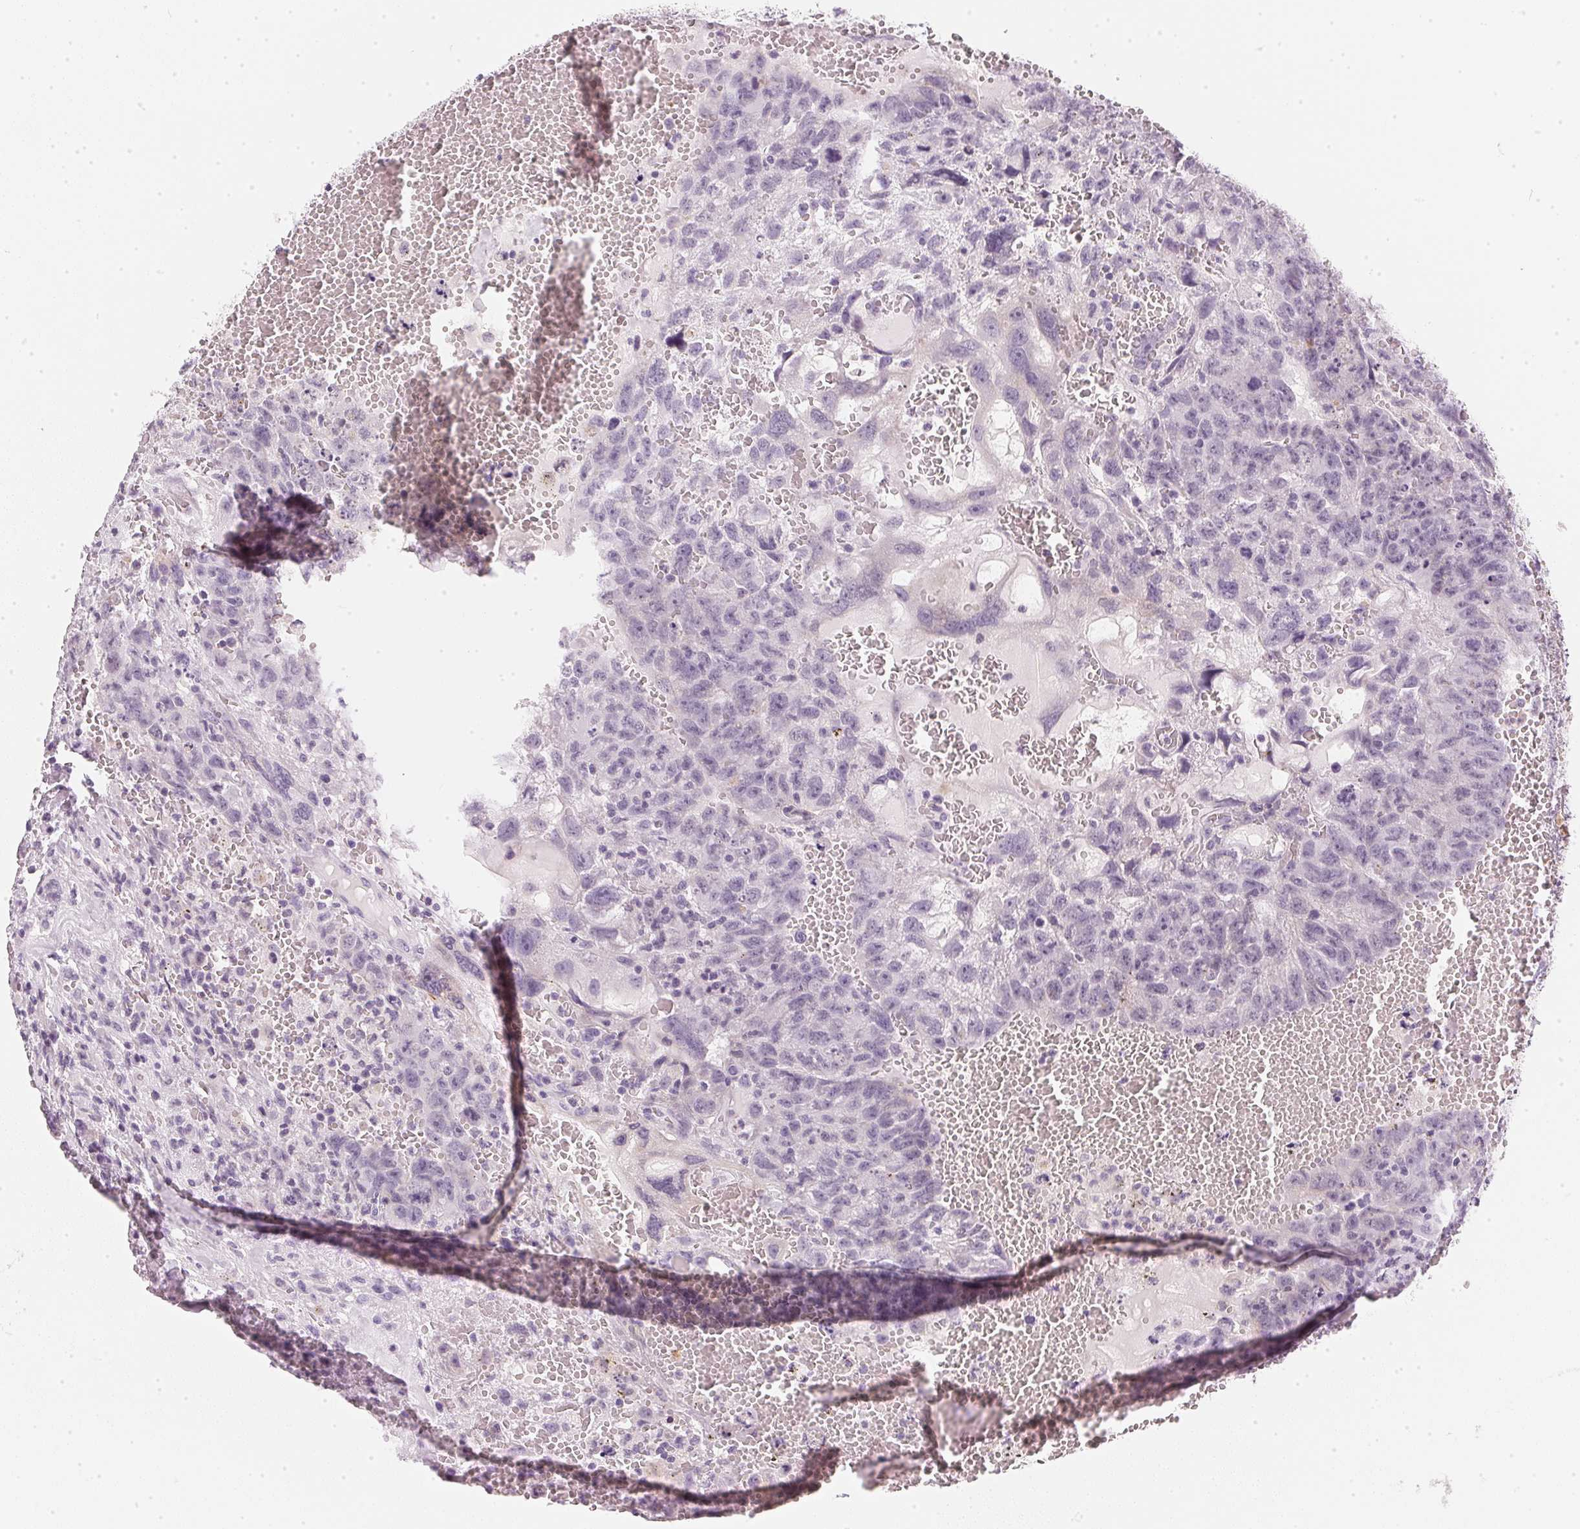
{"staining": {"intensity": "negative", "quantity": "none", "location": "none"}, "tissue": "testis cancer", "cell_type": "Tumor cells", "image_type": "cancer", "snomed": [{"axis": "morphology", "description": "Carcinoma, Embryonal, NOS"}, {"axis": "topography", "description": "Testis"}], "caption": "Immunohistochemistry micrograph of embryonal carcinoma (testis) stained for a protein (brown), which exhibits no positivity in tumor cells. The staining is performed using DAB brown chromogen with nuclei counter-stained in using hematoxylin.", "gene": "CHST4", "patient": {"sex": "male", "age": 26}}